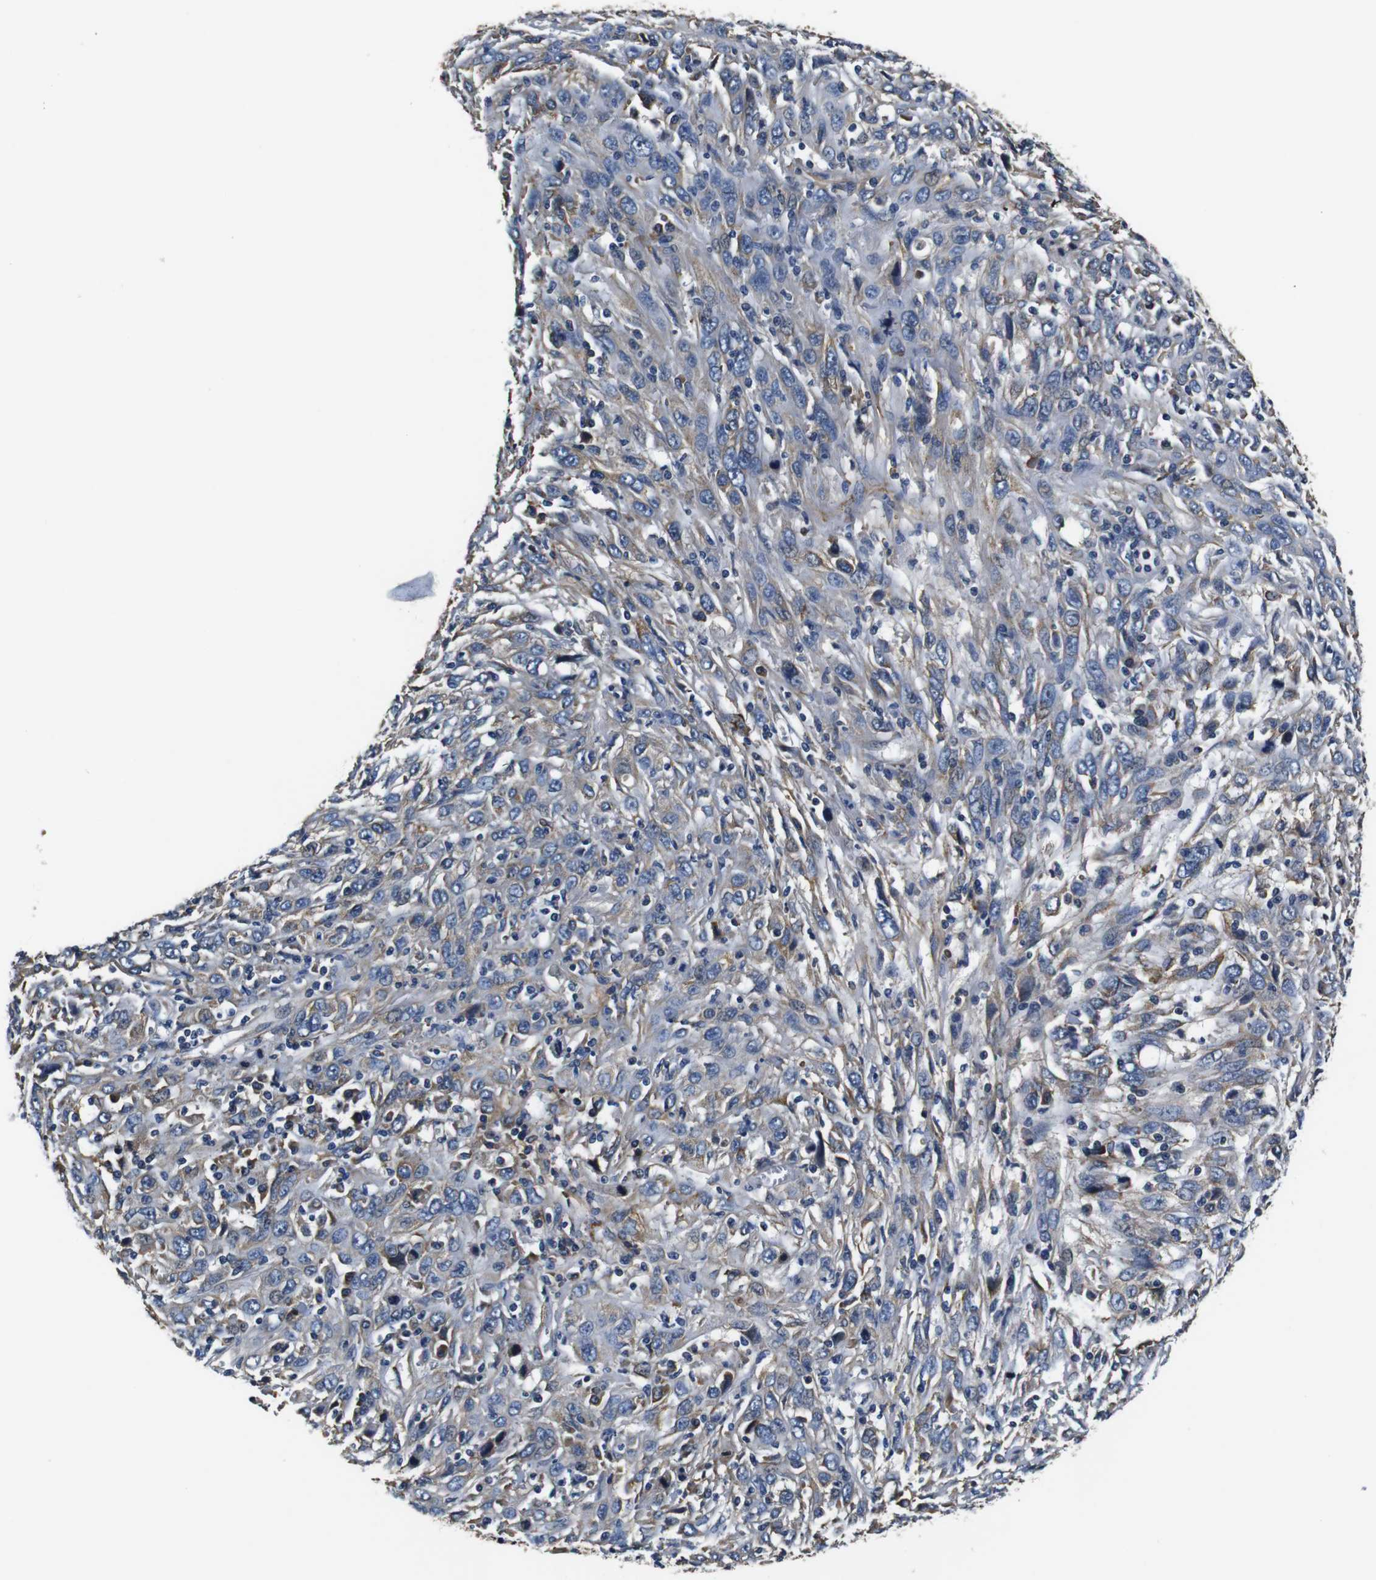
{"staining": {"intensity": "moderate", "quantity": "<25%", "location": "cytoplasmic/membranous"}, "tissue": "cervical cancer", "cell_type": "Tumor cells", "image_type": "cancer", "snomed": [{"axis": "morphology", "description": "Squamous cell carcinoma, NOS"}, {"axis": "topography", "description": "Cervix"}], "caption": "IHC histopathology image of human cervical cancer (squamous cell carcinoma) stained for a protein (brown), which reveals low levels of moderate cytoplasmic/membranous positivity in about <25% of tumor cells.", "gene": "COL1A1", "patient": {"sex": "female", "age": 46}}